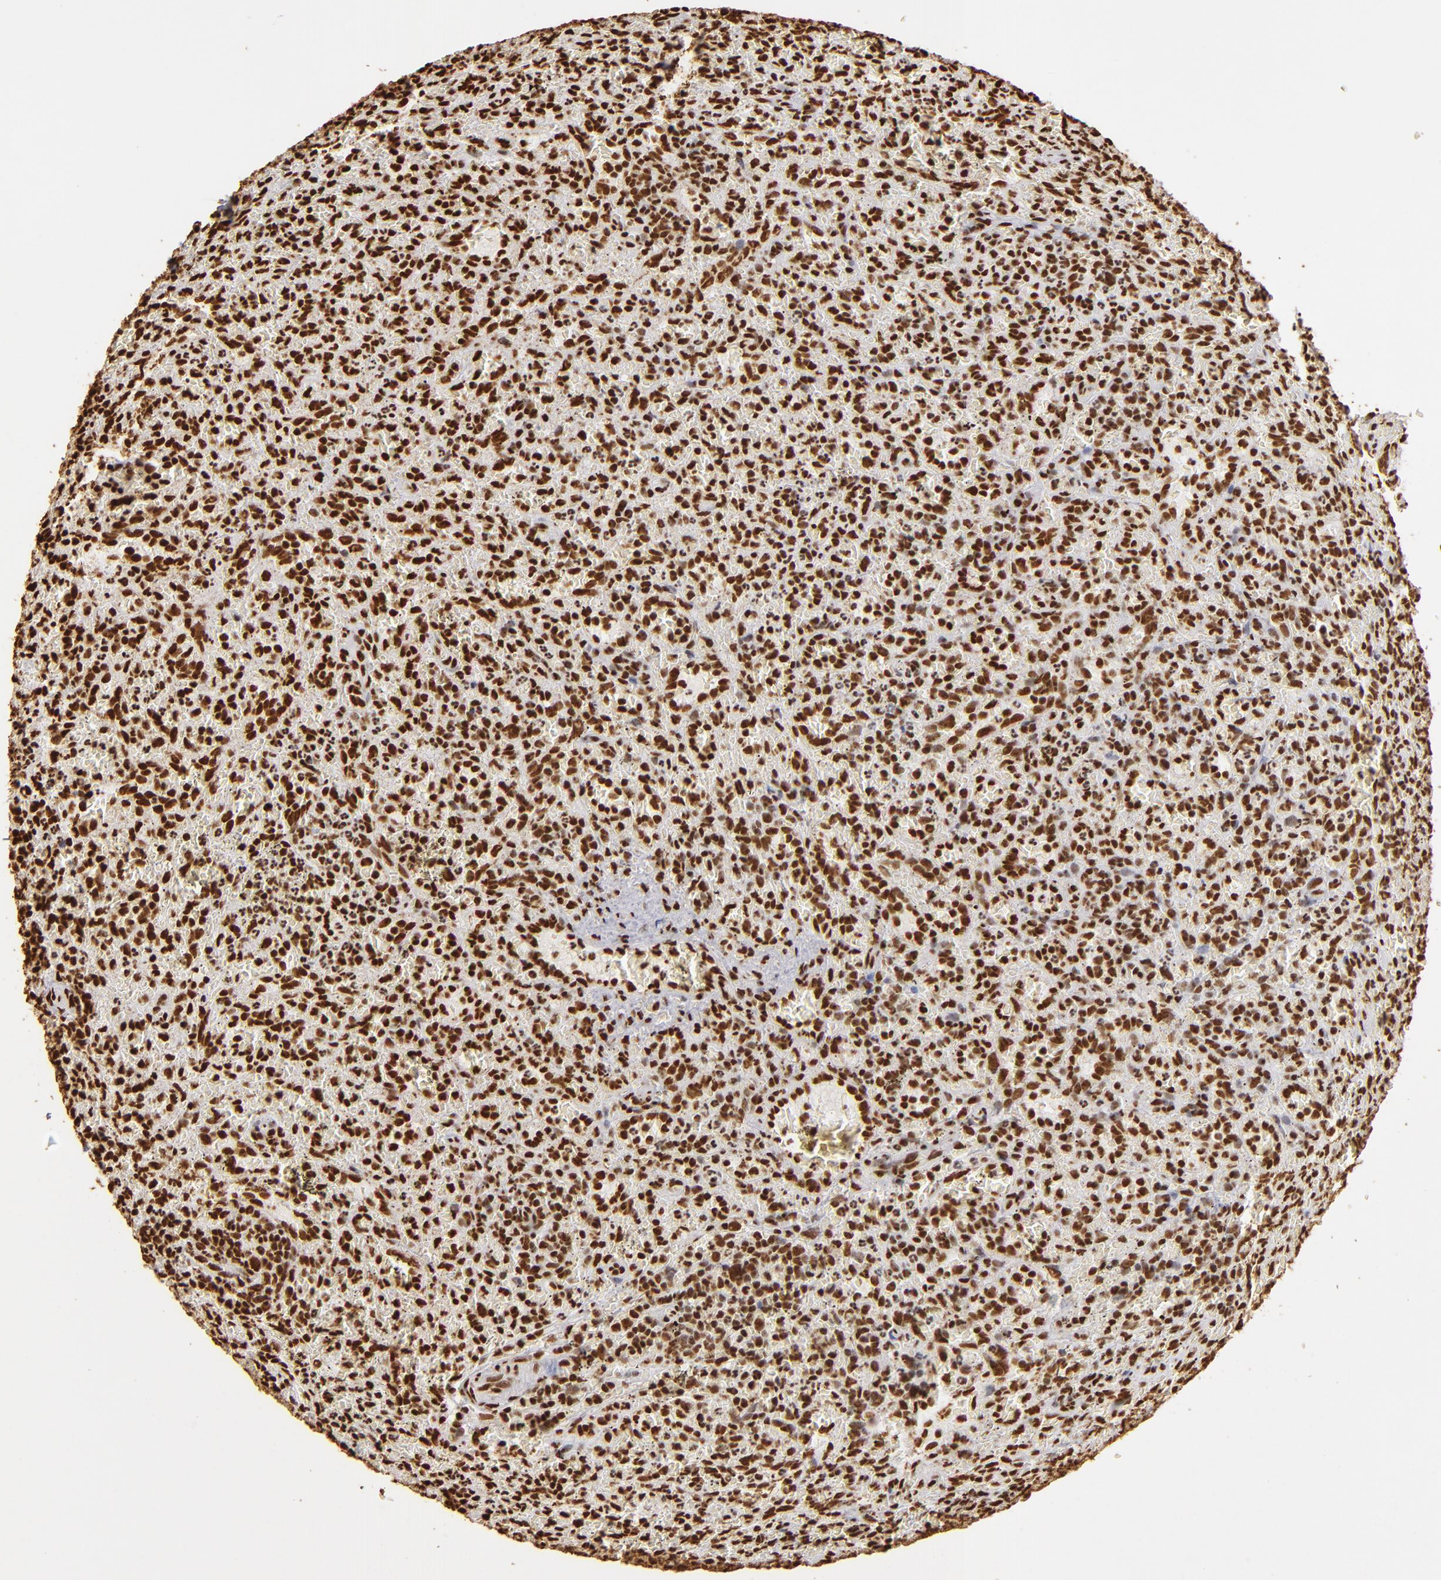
{"staining": {"intensity": "strong", "quantity": ">75%", "location": "nuclear"}, "tissue": "lymphoma", "cell_type": "Tumor cells", "image_type": "cancer", "snomed": [{"axis": "morphology", "description": "Malignant lymphoma, non-Hodgkin's type, Low grade"}, {"axis": "topography", "description": "Spleen"}], "caption": "Lymphoma stained with a protein marker reveals strong staining in tumor cells.", "gene": "ILF3", "patient": {"sex": "female", "age": 64}}